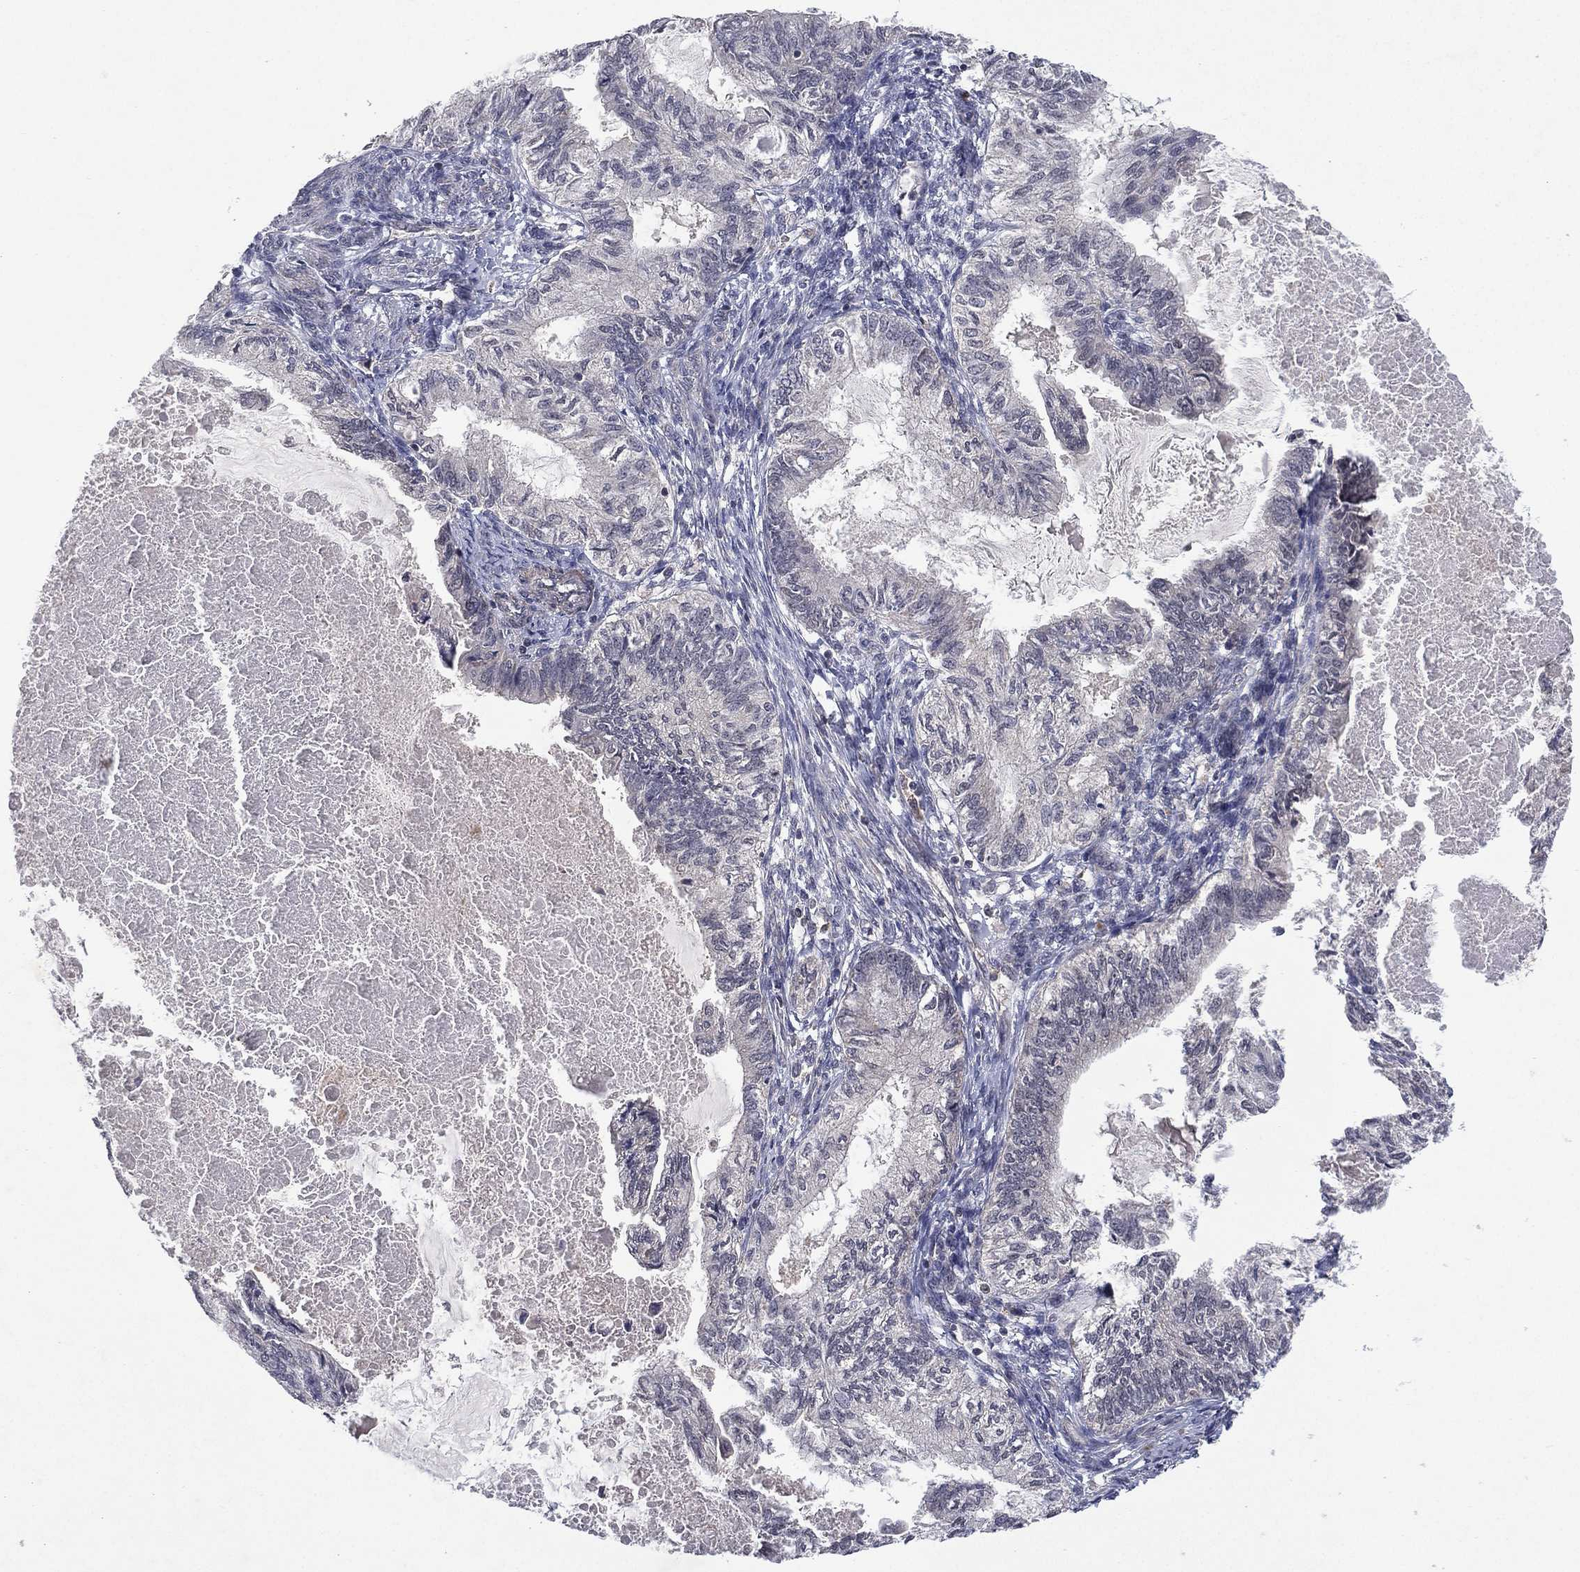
{"staining": {"intensity": "negative", "quantity": "none", "location": "none"}, "tissue": "endometrial cancer", "cell_type": "Tumor cells", "image_type": "cancer", "snomed": [{"axis": "morphology", "description": "Adenocarcinoma, NOS"}, {"axis": "topography", "description": "Endometrium"}], "caption": "Tumor cells are negative for protein expression in human endometrial adenocarcinoma. (Stains: DAB immunohistochemistry (IHC) with hematoxylin counter stain, Microscopy: brightfield microscopy at high magnification).", "gene": "NELFCD", "patient": {"sex": "female", "age": 86}}